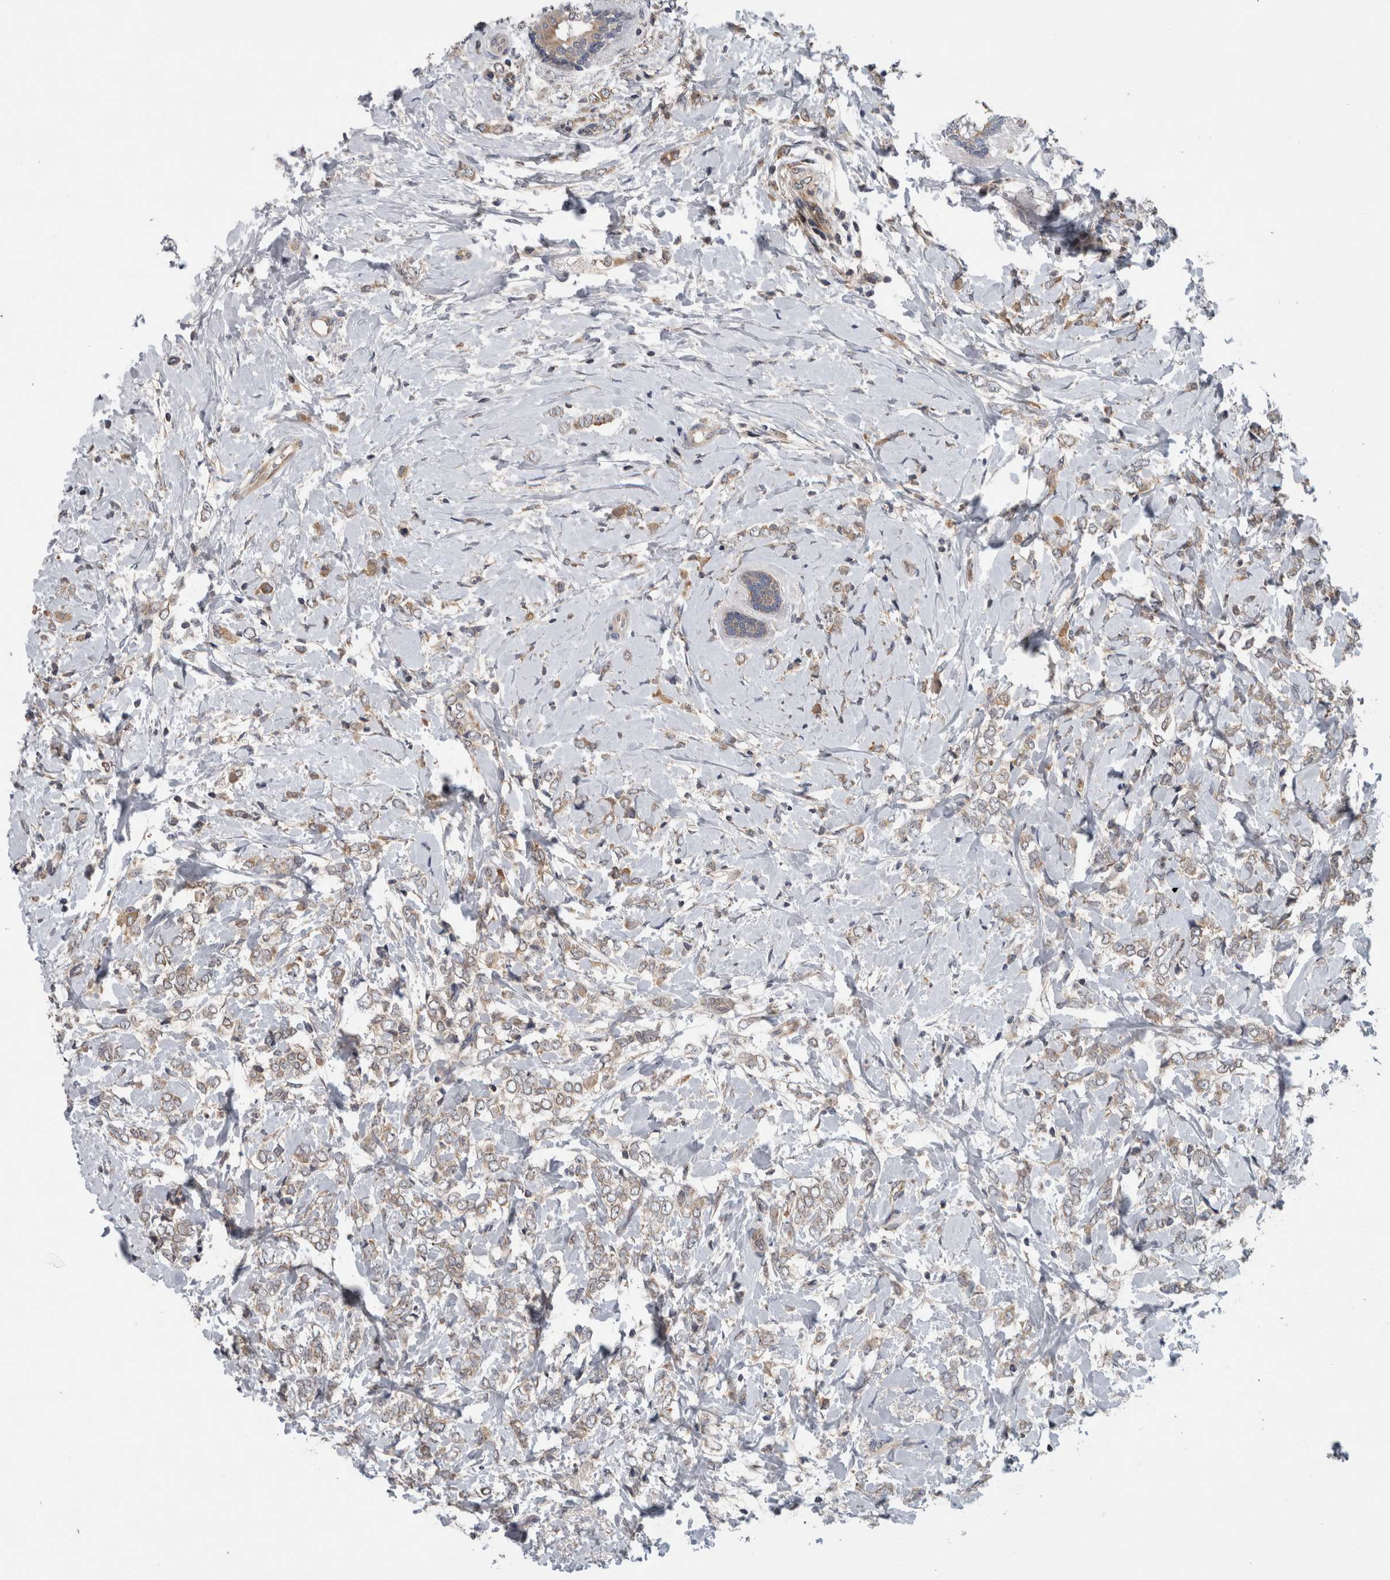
{"staining": {"intensity": "weak", "quantity": "25%-75%", "location": "cytoplasmic/membranous"}, "tissue": "breast cancer", "cell_type": "Tumor cells", "image_type": "cancer", "snomed": [{"axis": "morphology", "description": "Normal tissue, NOS"}, {"axis": "morphology", "description": "Lobular carcinoma"}, {"axis": "topography", "description": "Breast"}], "caption": "A photomicrograph of human breast cancer (lobular carcinoma) stained for a protein shows weak cytoplasmic/membranous brown staining in tumor cells. Immunohistochemistry stains the protein in brown and the nuclei are stained blue.", "gene": "PDCD2", "patient": {"sex": "female", "age": 47}}